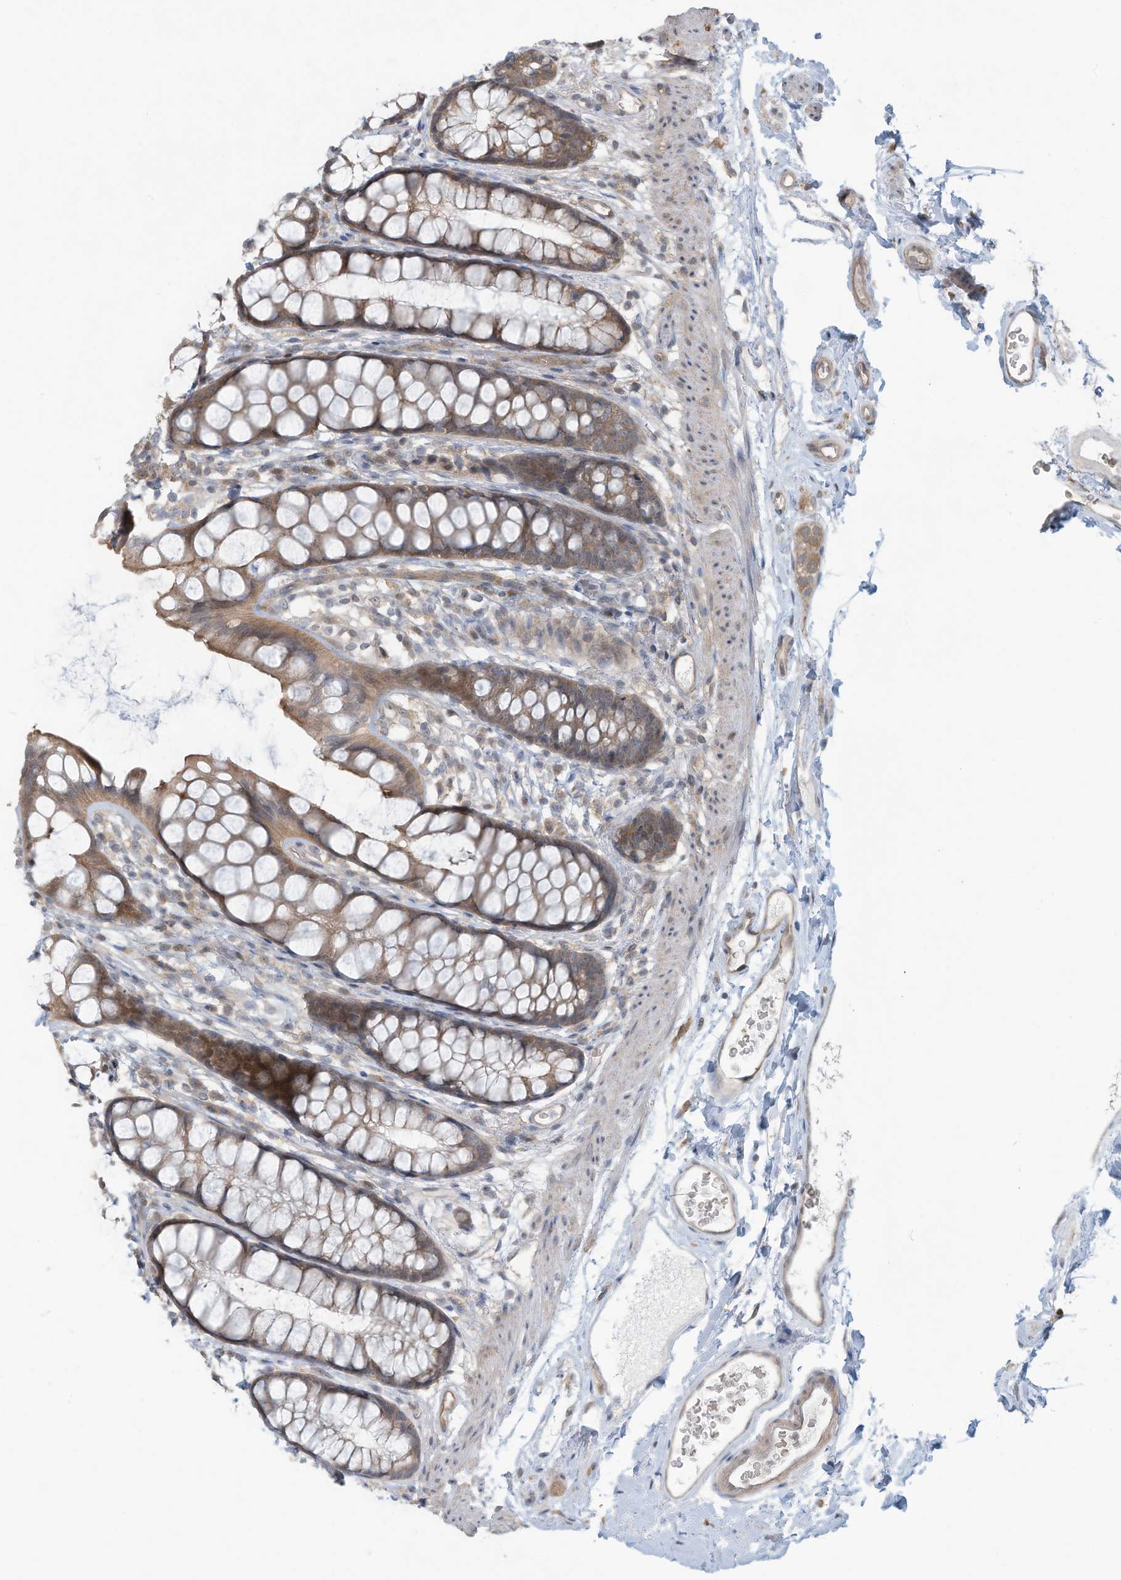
{"staining": {"intensity": "moderate", "quantity": ">75%", "location": "cytoplasmic/membranous"}, "tissue": "rectum", "cell_type": "Glandular cells", "image_type": "normal", "snomed": [{"axis": "morphology", "description": "Normal tissue, NOS"}, {"axis": "topography", "description": "Rectum"}], "caption": "A high-resolution histopathology image shows immunohistochemistry (IHC) staining of benign rectum, which displays moderate cytoplasmic/membranous expression in about >75% of glandular cells. The staining was performed using DAB, with brown indicating positive protein expression. Nuclei are stained blue with hematoxylin.", "gene": "ERI2", "patient": {"sex": "female", "age": 65}}